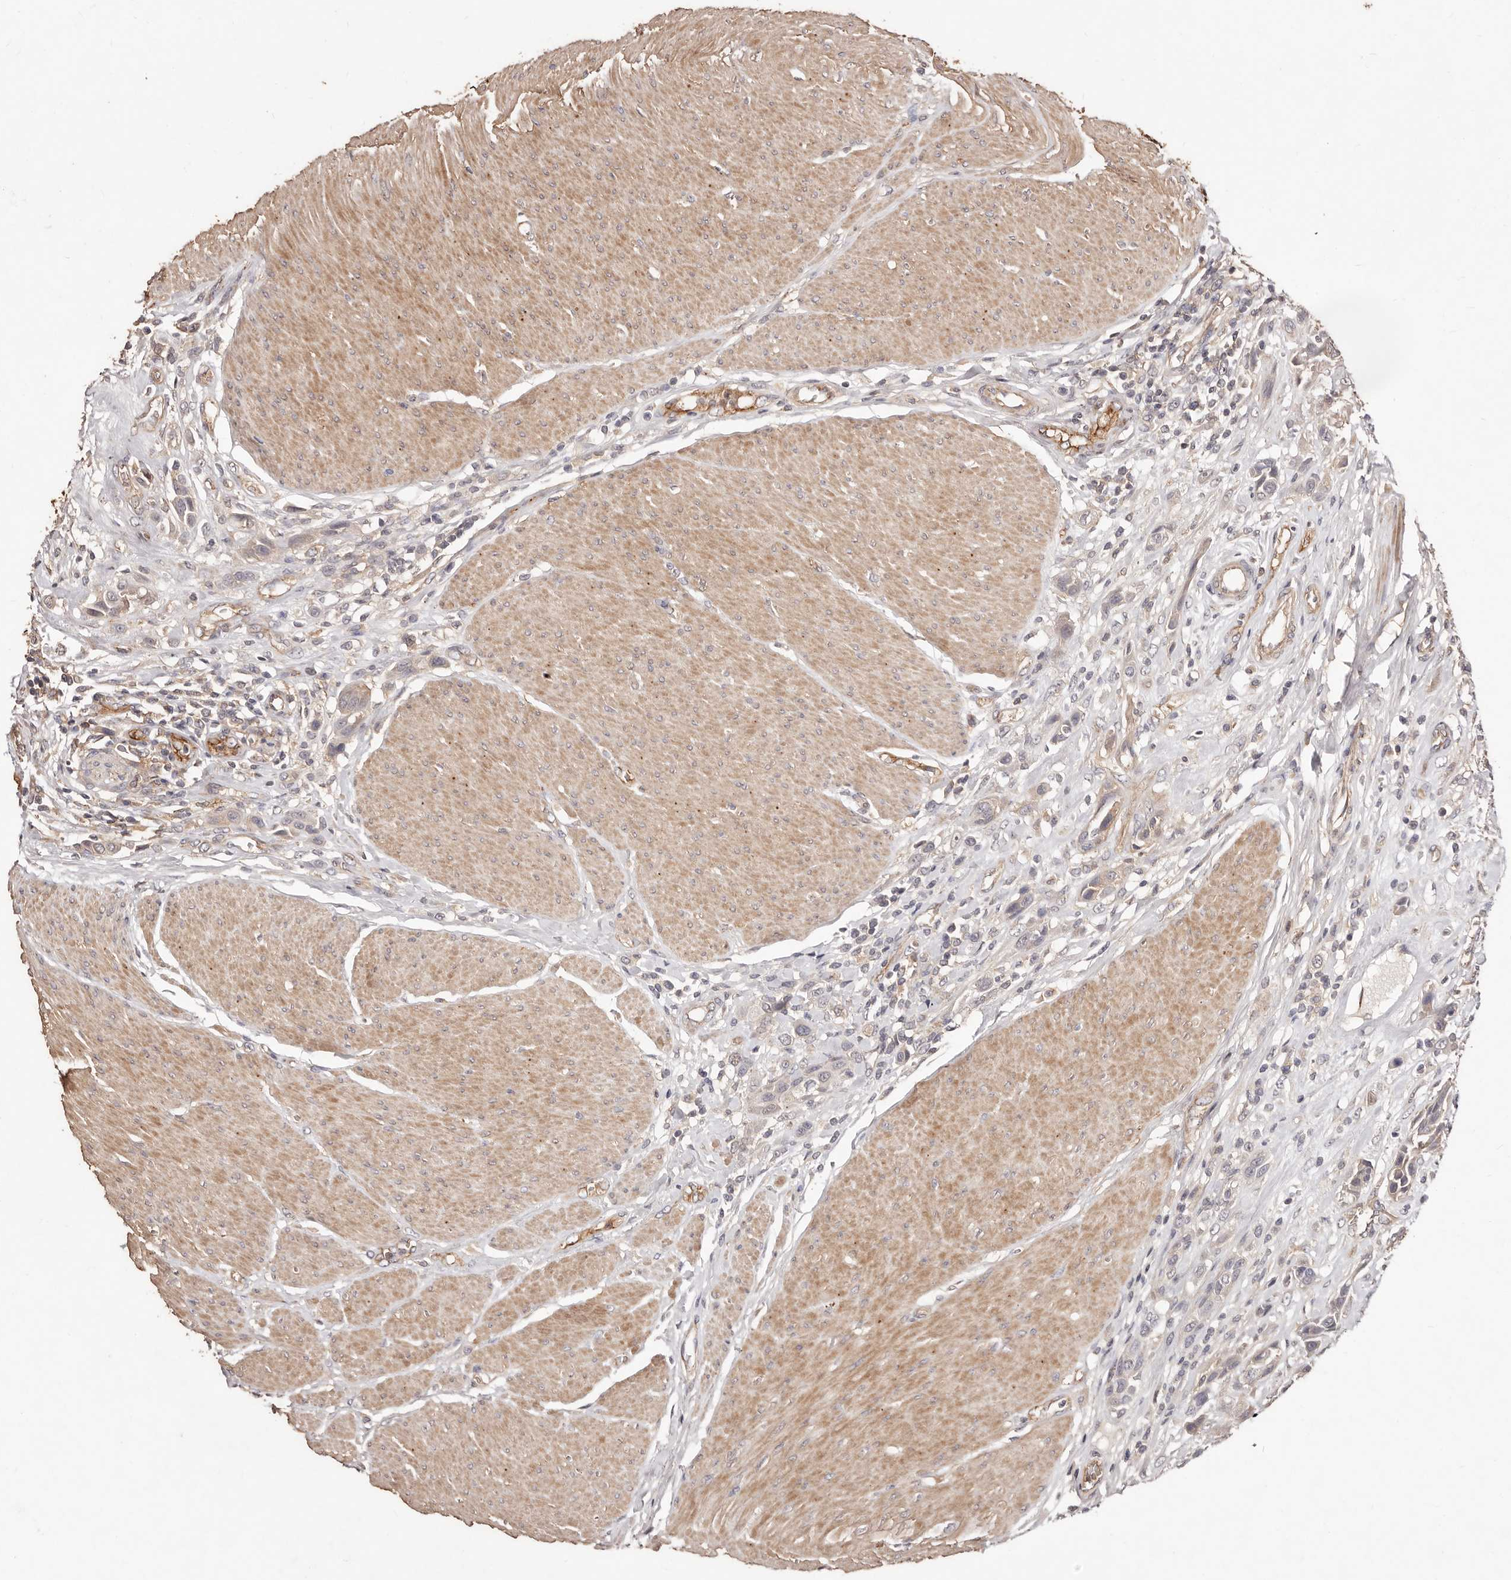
{"staining": {"intensity": "negative", "quantity": "none", "location": "none"}, "tissue": "urothelial cancer", "cell_type": "Tumor cells", "image_type": "cancer", "snomed": [{"axis": "morphology", "description": "Urothelial carcinoma, High grade"}, {"axis": "topography", "description": "Urinary bladder"}], "caption": "The histopathology image shows no significant expression in tumor cells of urothelial carcinoma (high-grade). (Brightfield microscopy of DAB immunohistochemistry at high magnification).", "gene": "CCL14", "patient": {"sex": "male", "age": 50}}